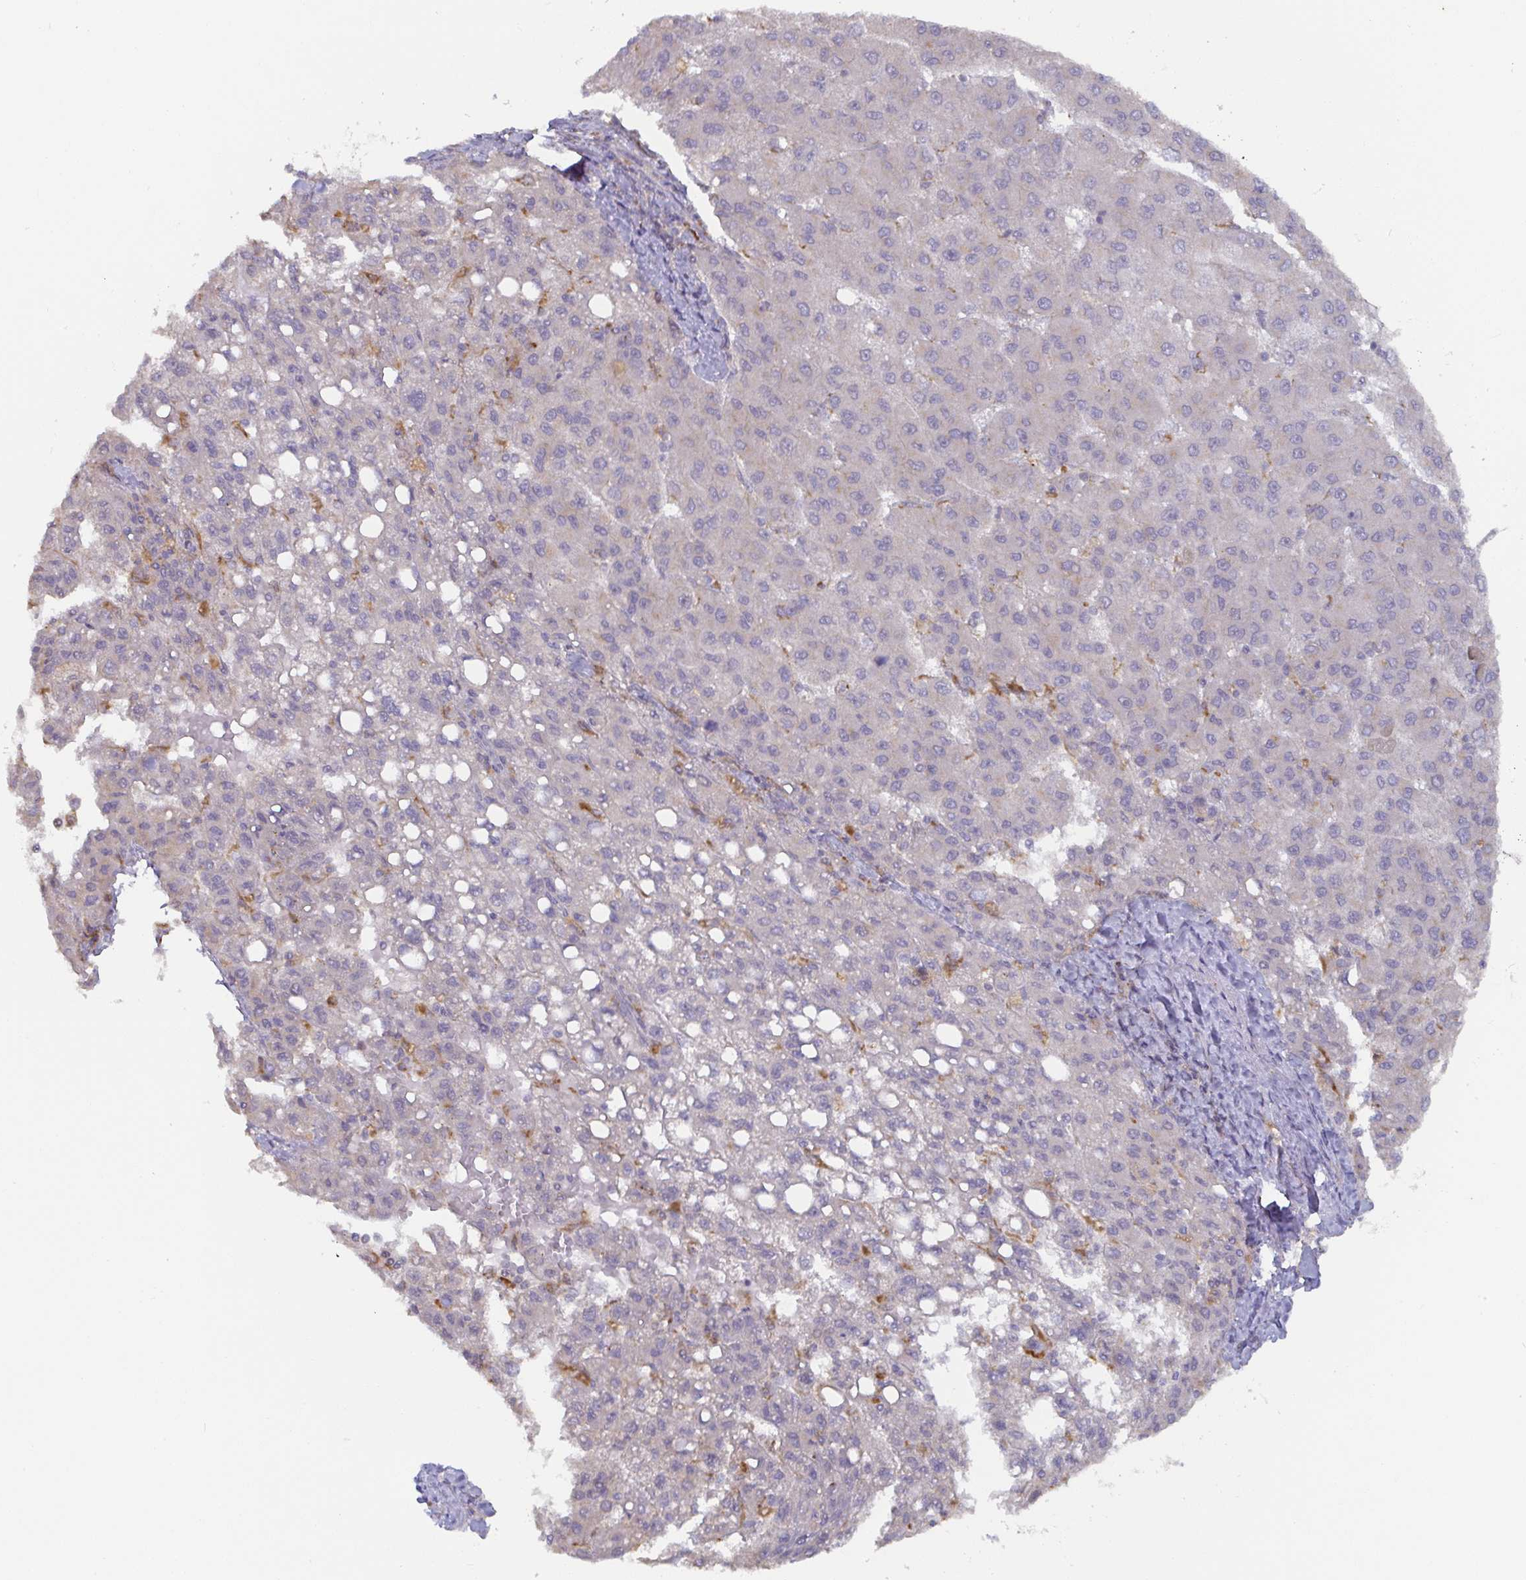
{"staining": {"intensity": "negative", "quantity": "none", "location": "none"}, "tissue": "liver cancer", "cell_type": "Tumor cells", "image_type": "cancer", "snomed": [{"axis": "morphology", "description": "Carcinoma, Hepatocellular, NOS"}, {"axis": "topography", "description": "Liver"}], "caption": "An image of liver cancer (hepatocellular carcinoma) stained for a protein shows no brown staining in tumor cells.", "gene": "CDH18", "patient": {"sex": "female", "age": 82}}